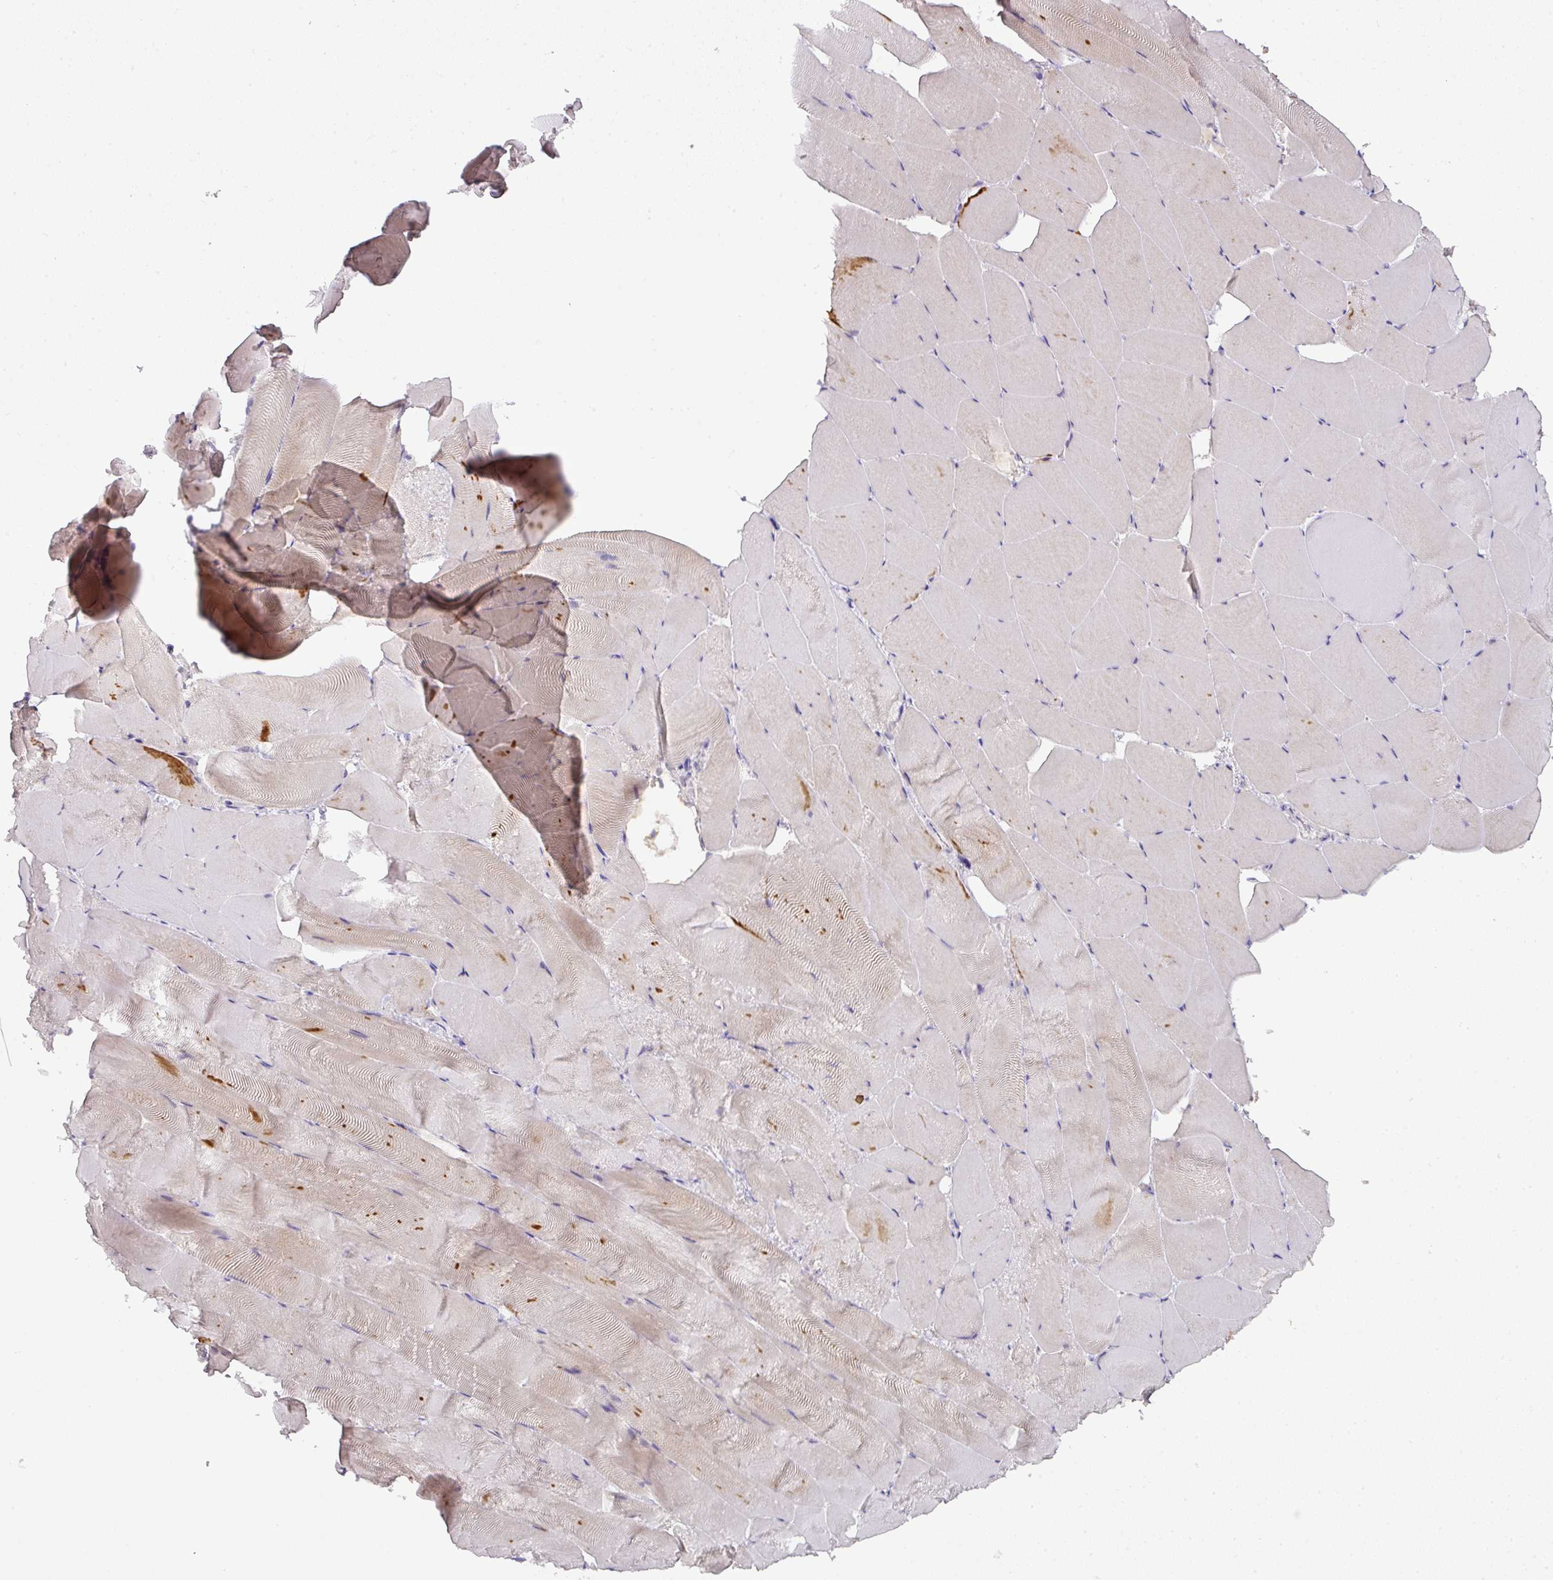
{"staining": {"intensity": "negative", "quantity": "none", "location": "none"}, "tissue": "skeletal muscle", "cell_type": "Myocytes", "image_type": "normal", "snomed": [{"axis": "morphology", "description": "Normal tissue, NOS"}, {"axis": "topography", "description": "Skeletal muscle"}], "caption": "Normal skeletal muscle was stained to show a protein in brown. There is no significant positivity in myocytes. Nuclei are stained in blue.", "gene": "CCZ1B", "patient": {"sex": "female", "age": 64}}